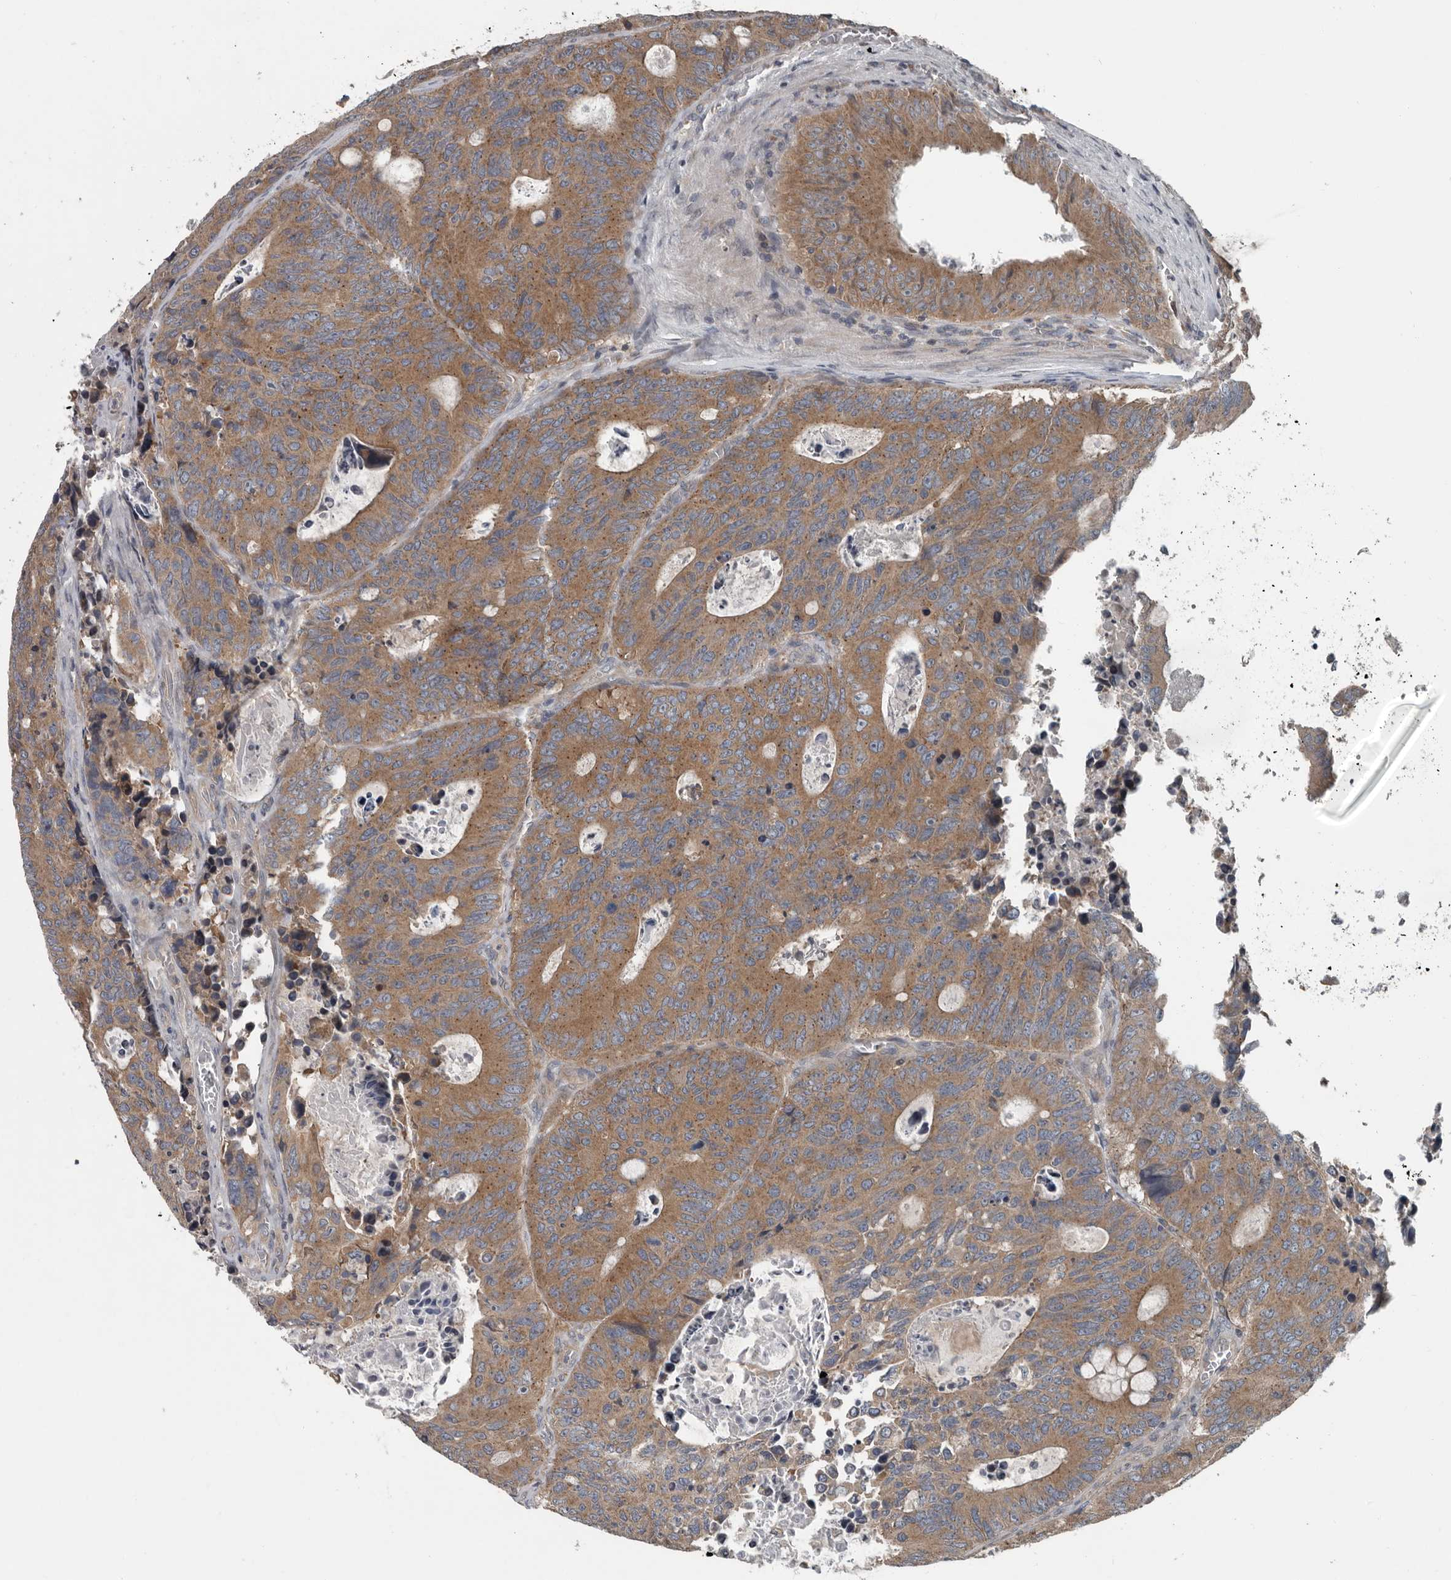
{"staining": {"intensity": "moderate", "quantity": ">75%", "location": "cytoplasmic/membranous"}, "tissue": "colorectal cancer", "cell_type": "Tumor cells", "image_type": "cancer", "snomed": [{"axis": "morphology", "description": "Adenocarcinoma, NOS"}, {"axis": "topography", "description": "Colon"}], "caption": "A histopathology image of colorectal cancer (adenocarcinoma) stained for a protein shows moderate cytoplasmic/membranous brown staining in tumor cells.", "gene": "TMEM199", "patient": {"sex": "male", "age": 87}}